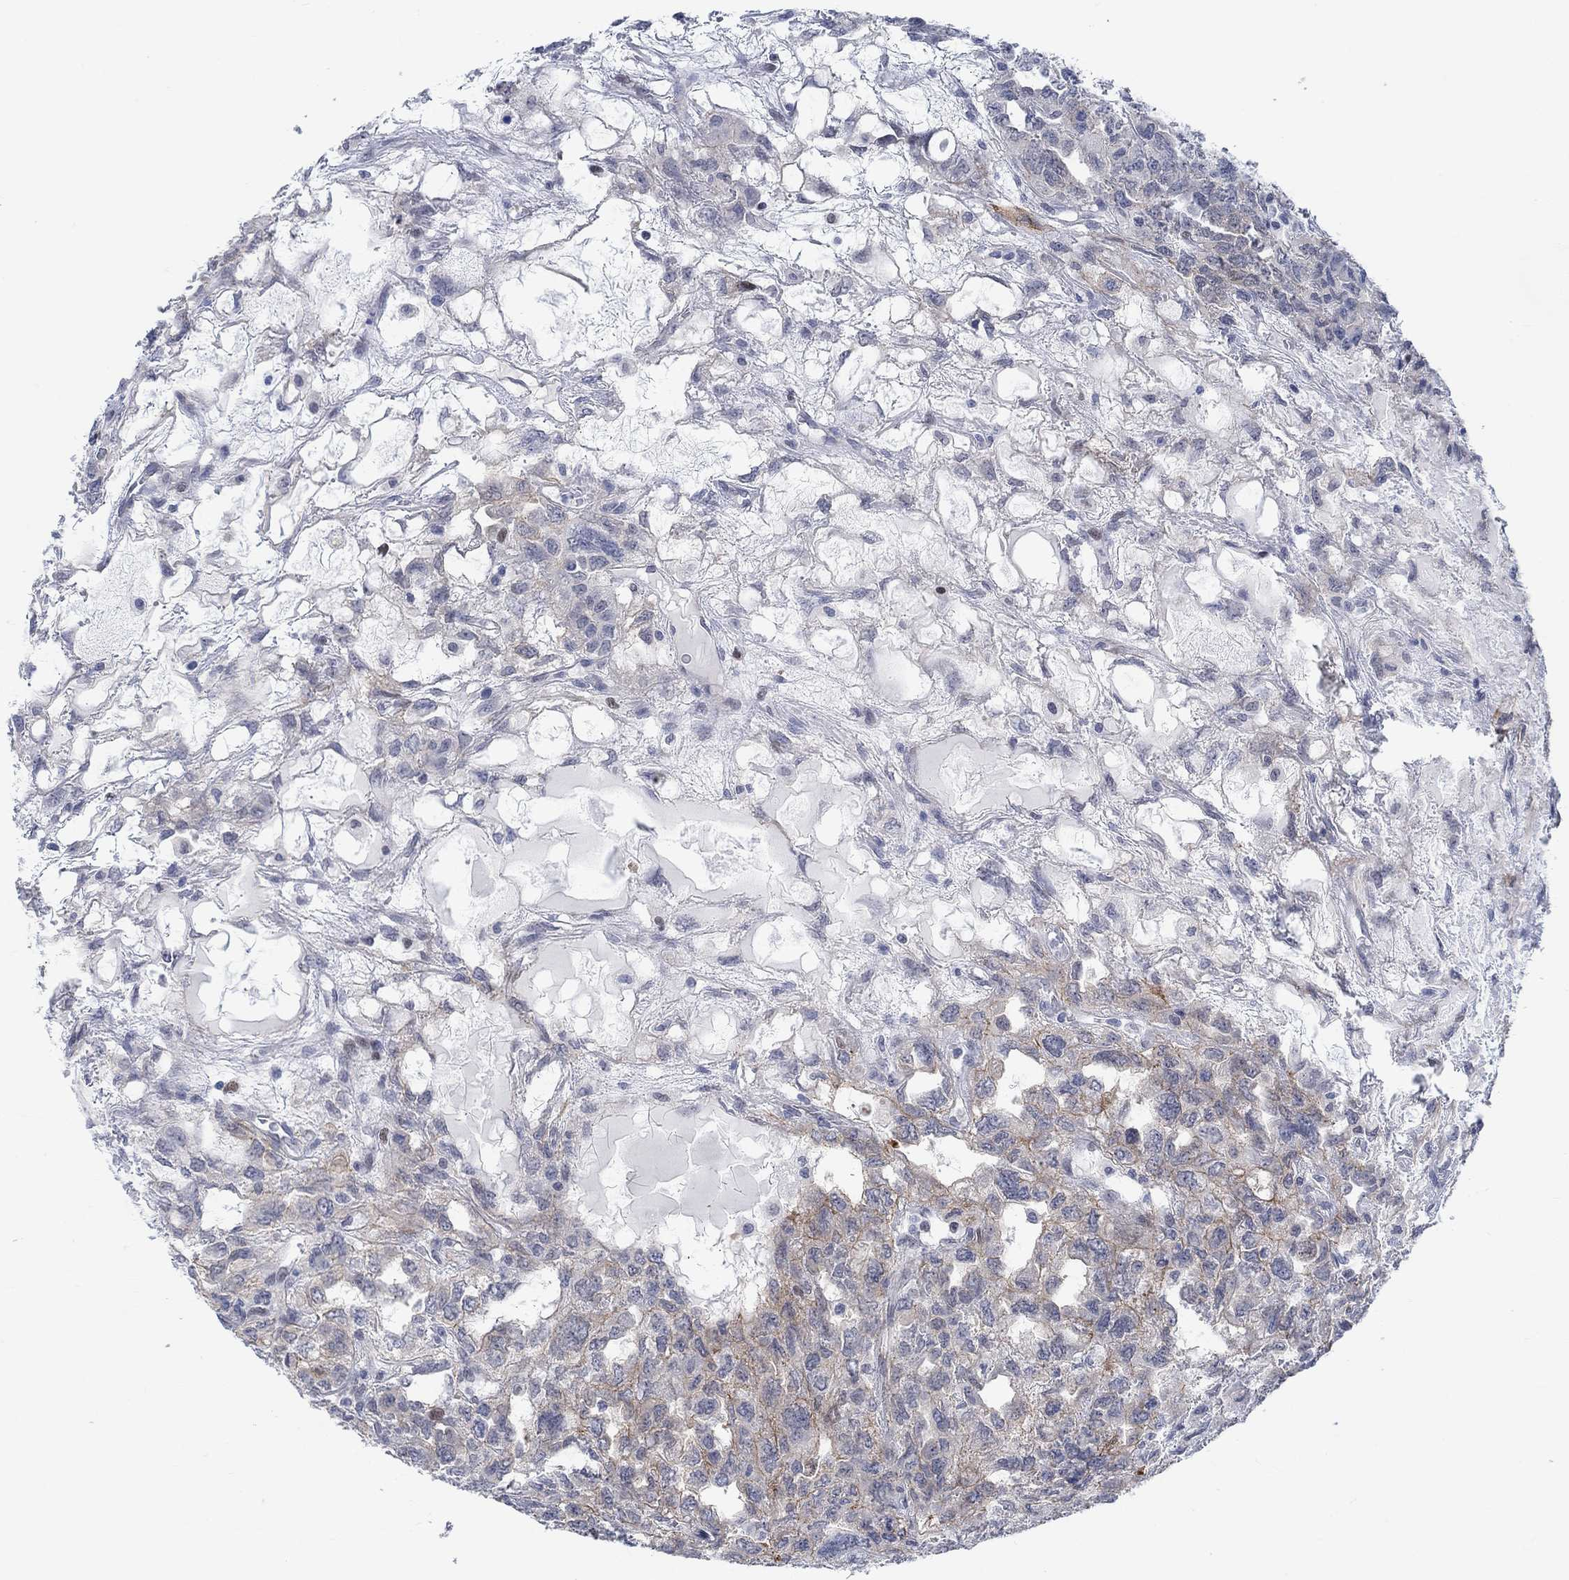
{"staining": {"intensity": "moderate", "quantity": "<25%", "location": "cytoplasmic/membranous"}, "tissue": "testis cancer", "cell_type": "Tumor cells", "image_type": "cancer", "snomed": [{"axis": "morphology", "description": "Seminoma, NOS"}, {"axis": "topography", "description": "Testis"}], "caption": "A histopathology image of human testis cancer (seminoma) stained for a protein displays moderate cytoplasmic/membranous brown staining in tumor cells. Using DAB (brown) and hematoxylin (blue) stains, captured at high magnification using brightfield microscopy.", "gene": "KCNH8", "patient": {"sex": "male", "age": 52}}